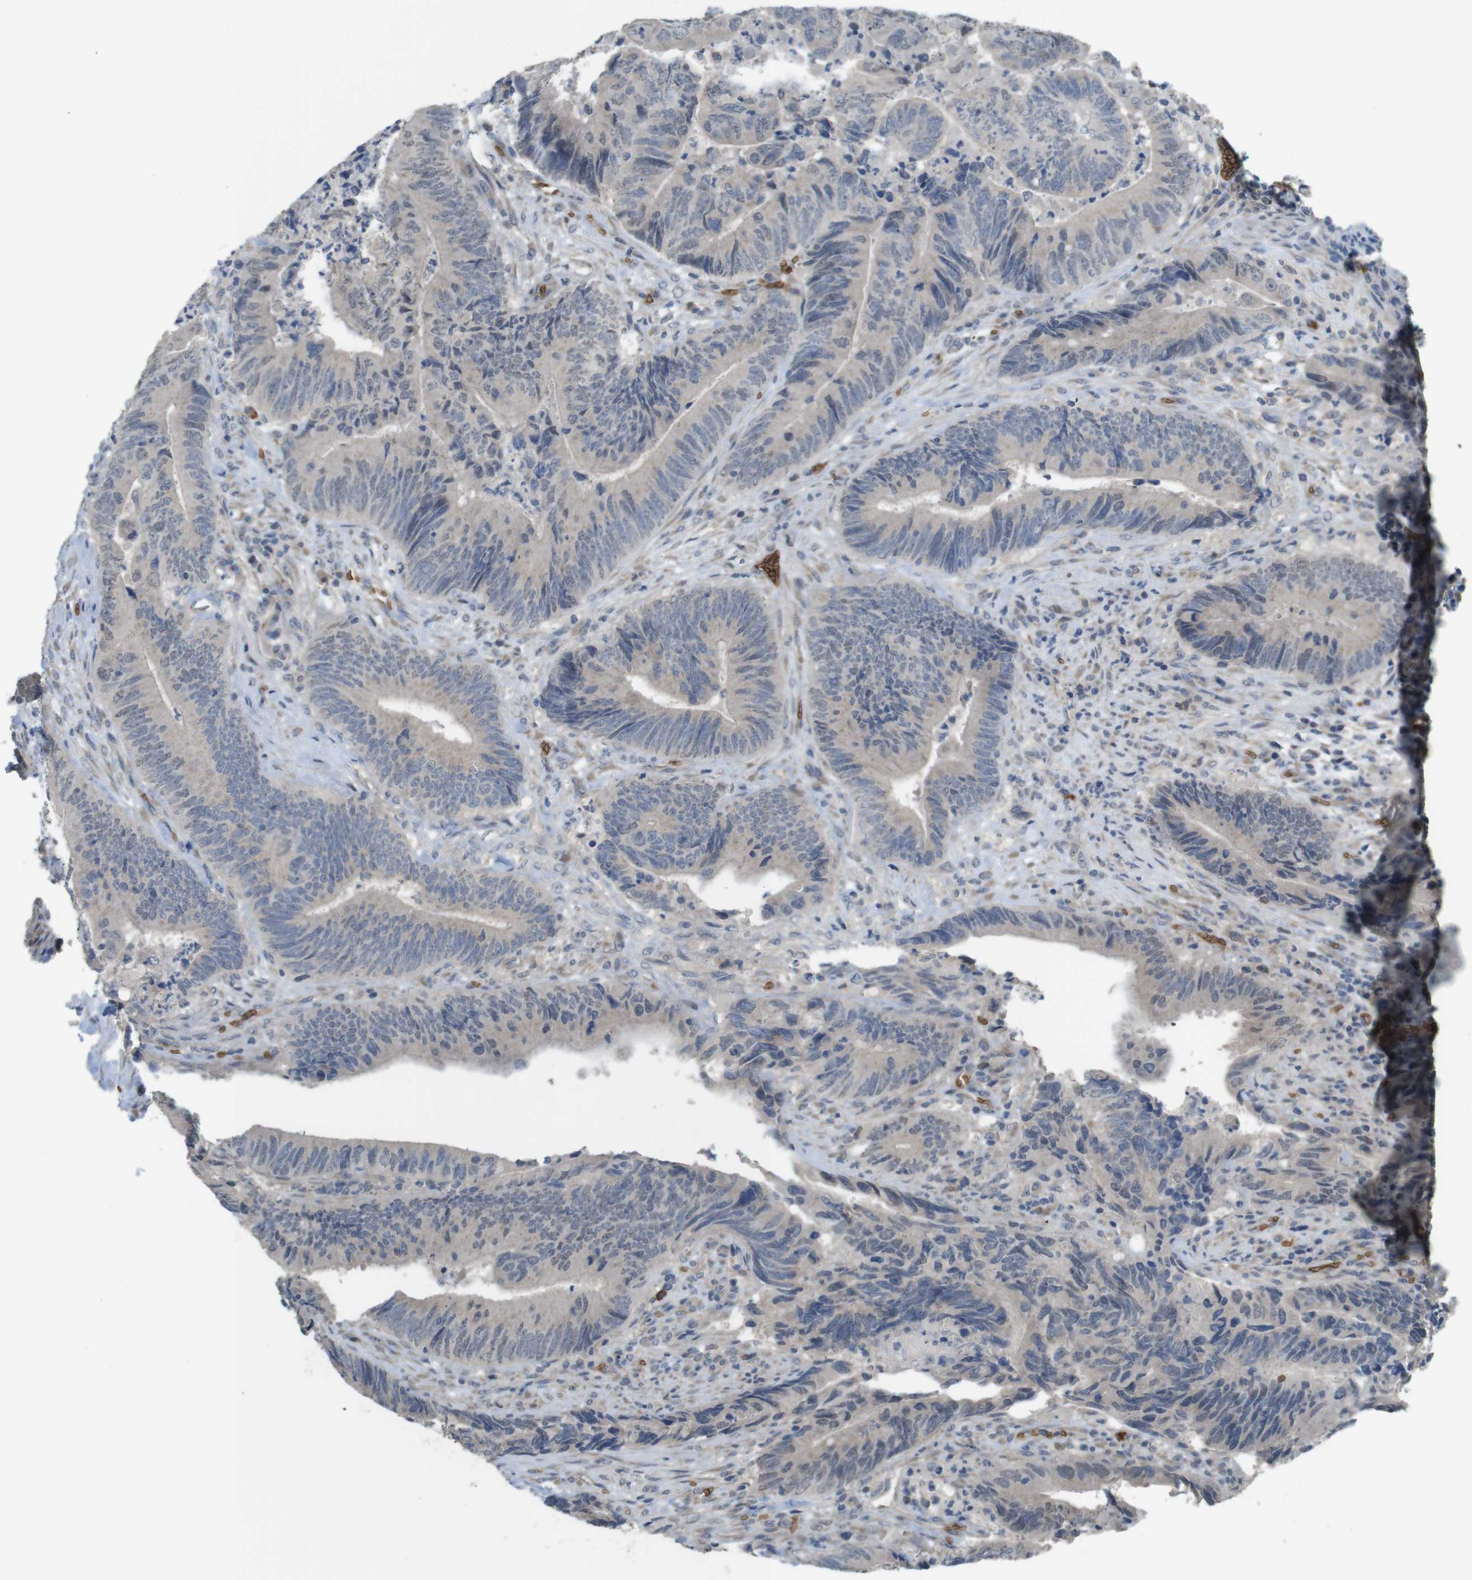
{"staining": {"intensity": "negative", "quantity": "none", "location": "none"}, "tissue": "colorectal cancer", "cell_type": "Tumor cells", "image_type": "cancer", "snomed": [{"axis": "morphology", "description": "Normal tissue, NOS"}, {"axis": "morphology", "description": "Adenocarcinoma, NOS"}, {"axis": "topography", "description": "Colon"}], "caption": "High magnification brightfield microscopy of colorectal adenocarcinoma stained with DAB (brown) and counterstained with hematoxylin (blue): tumor cells show no significant expression.", "gene": "GYPA", "patient": {"sex": "male", "age": 56}}